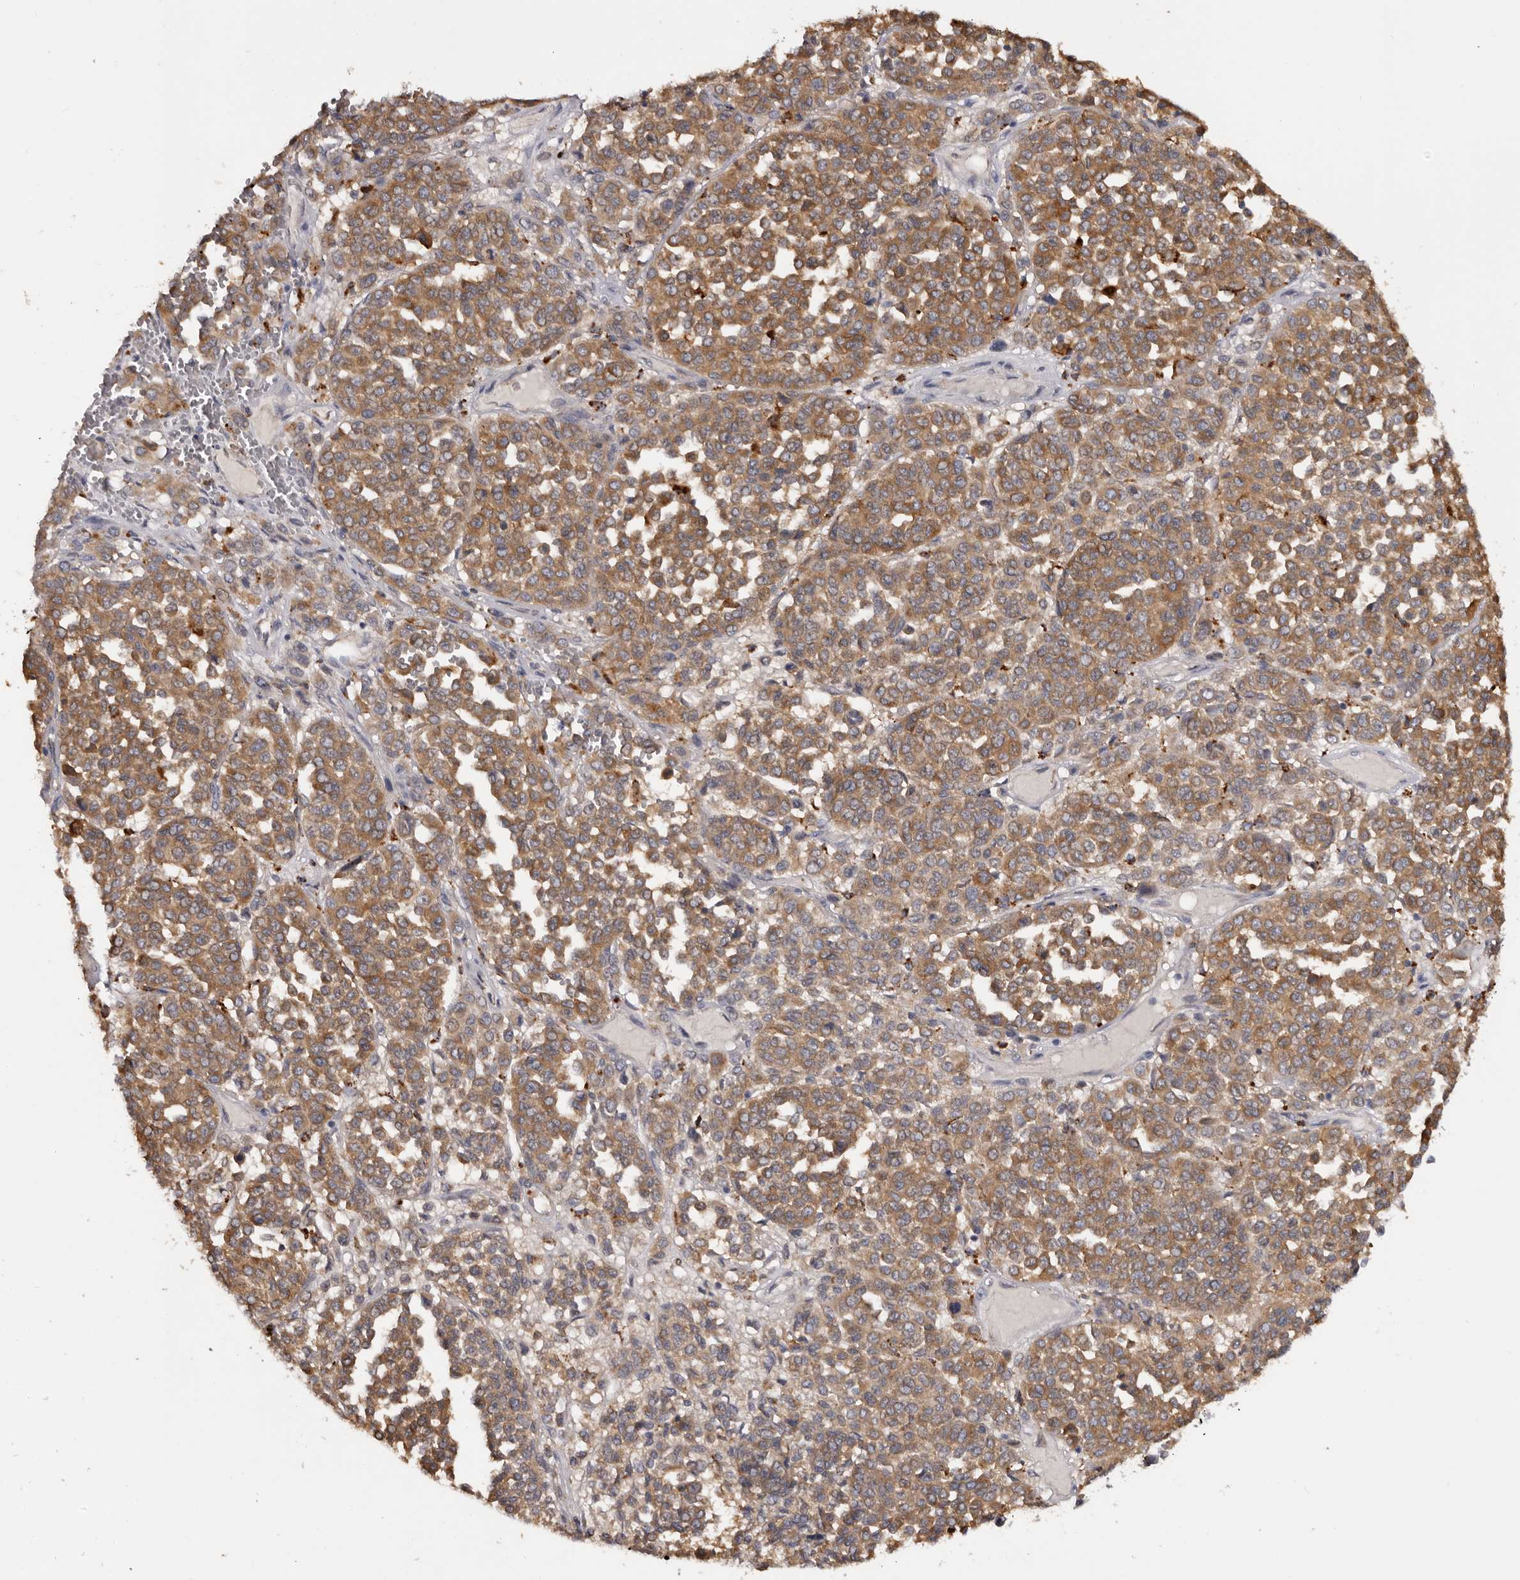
{"staining": {"intensity": "moderate", "quantity": ">75%", "location": "cytoplasmic/membranous"}, "tissue": "melanoma", "cell_type": "Tumor cells", "image_type": "cancer", "snomed": [{"axis": "morphology", "description": "Malignant melanoma, Metastatic site"}, {"axis": "topography", "description": "Pancreas"}], "caption": "This is an image of immunohistochemistry (IHC) staining of melanoma, which shows moderate positivity in the cytoplasmic/membranous of tumor cells.", "gene": "DAP", "patient": {"sex": "female", "age": 30}}